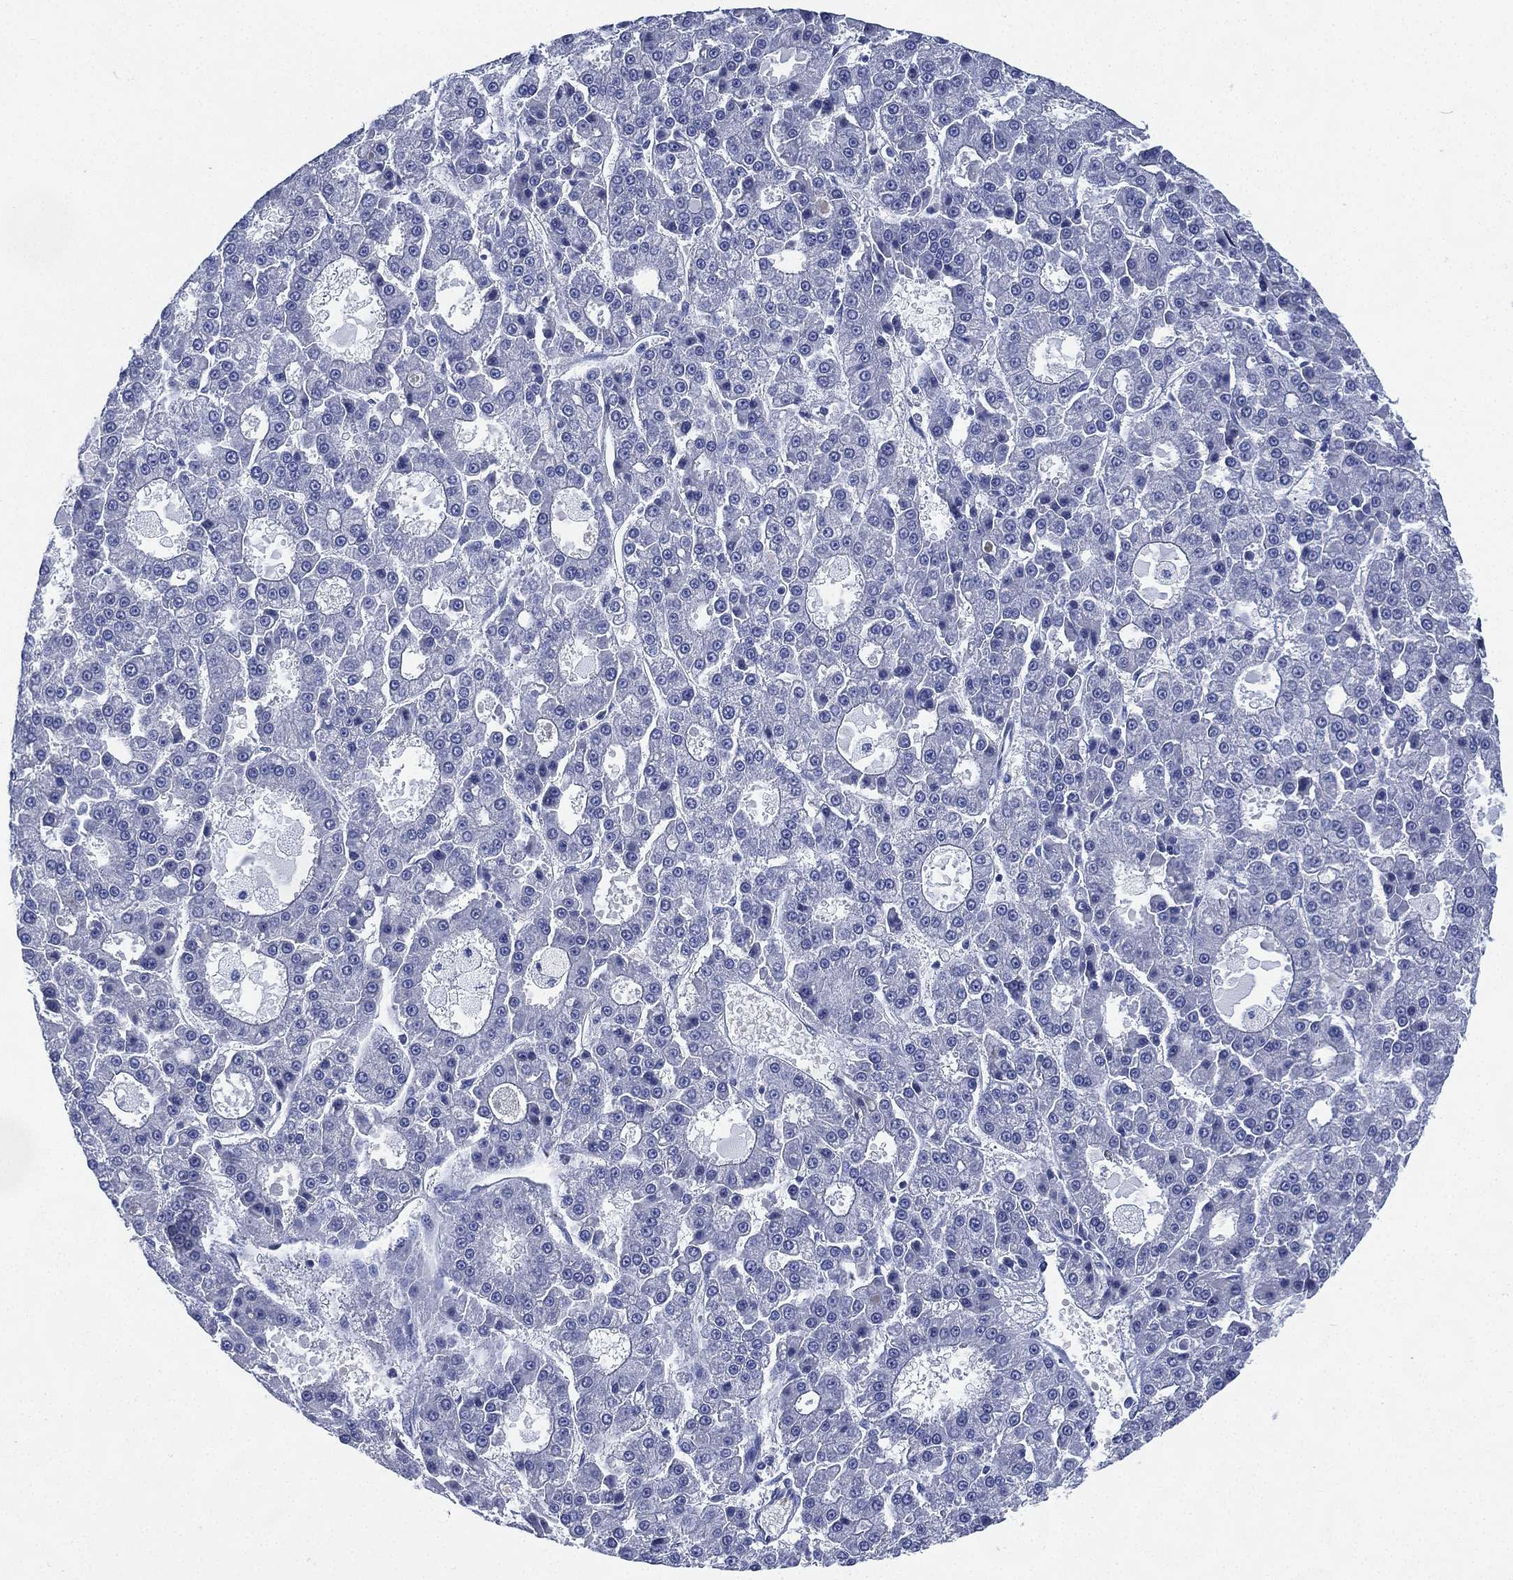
{"staining": {"intensity": "negative", "quantity": "none", "location": "none"}, "tissue": "liver cancer", "cell_type": "Tumor cells", "image_type": "cancer", "snomed": [{"axis": "morphology", "description": "Carcinoma, Hepatocellular, NOS"}, {"axis": "topography", "description": "Liver"}], "caption": "IHC of liver cancer (hepatocellular carcinoma) exhibits no positivity in tumor cells.", "gene": "CCDC70", "patient": {"sex": "male", "age": 70}}